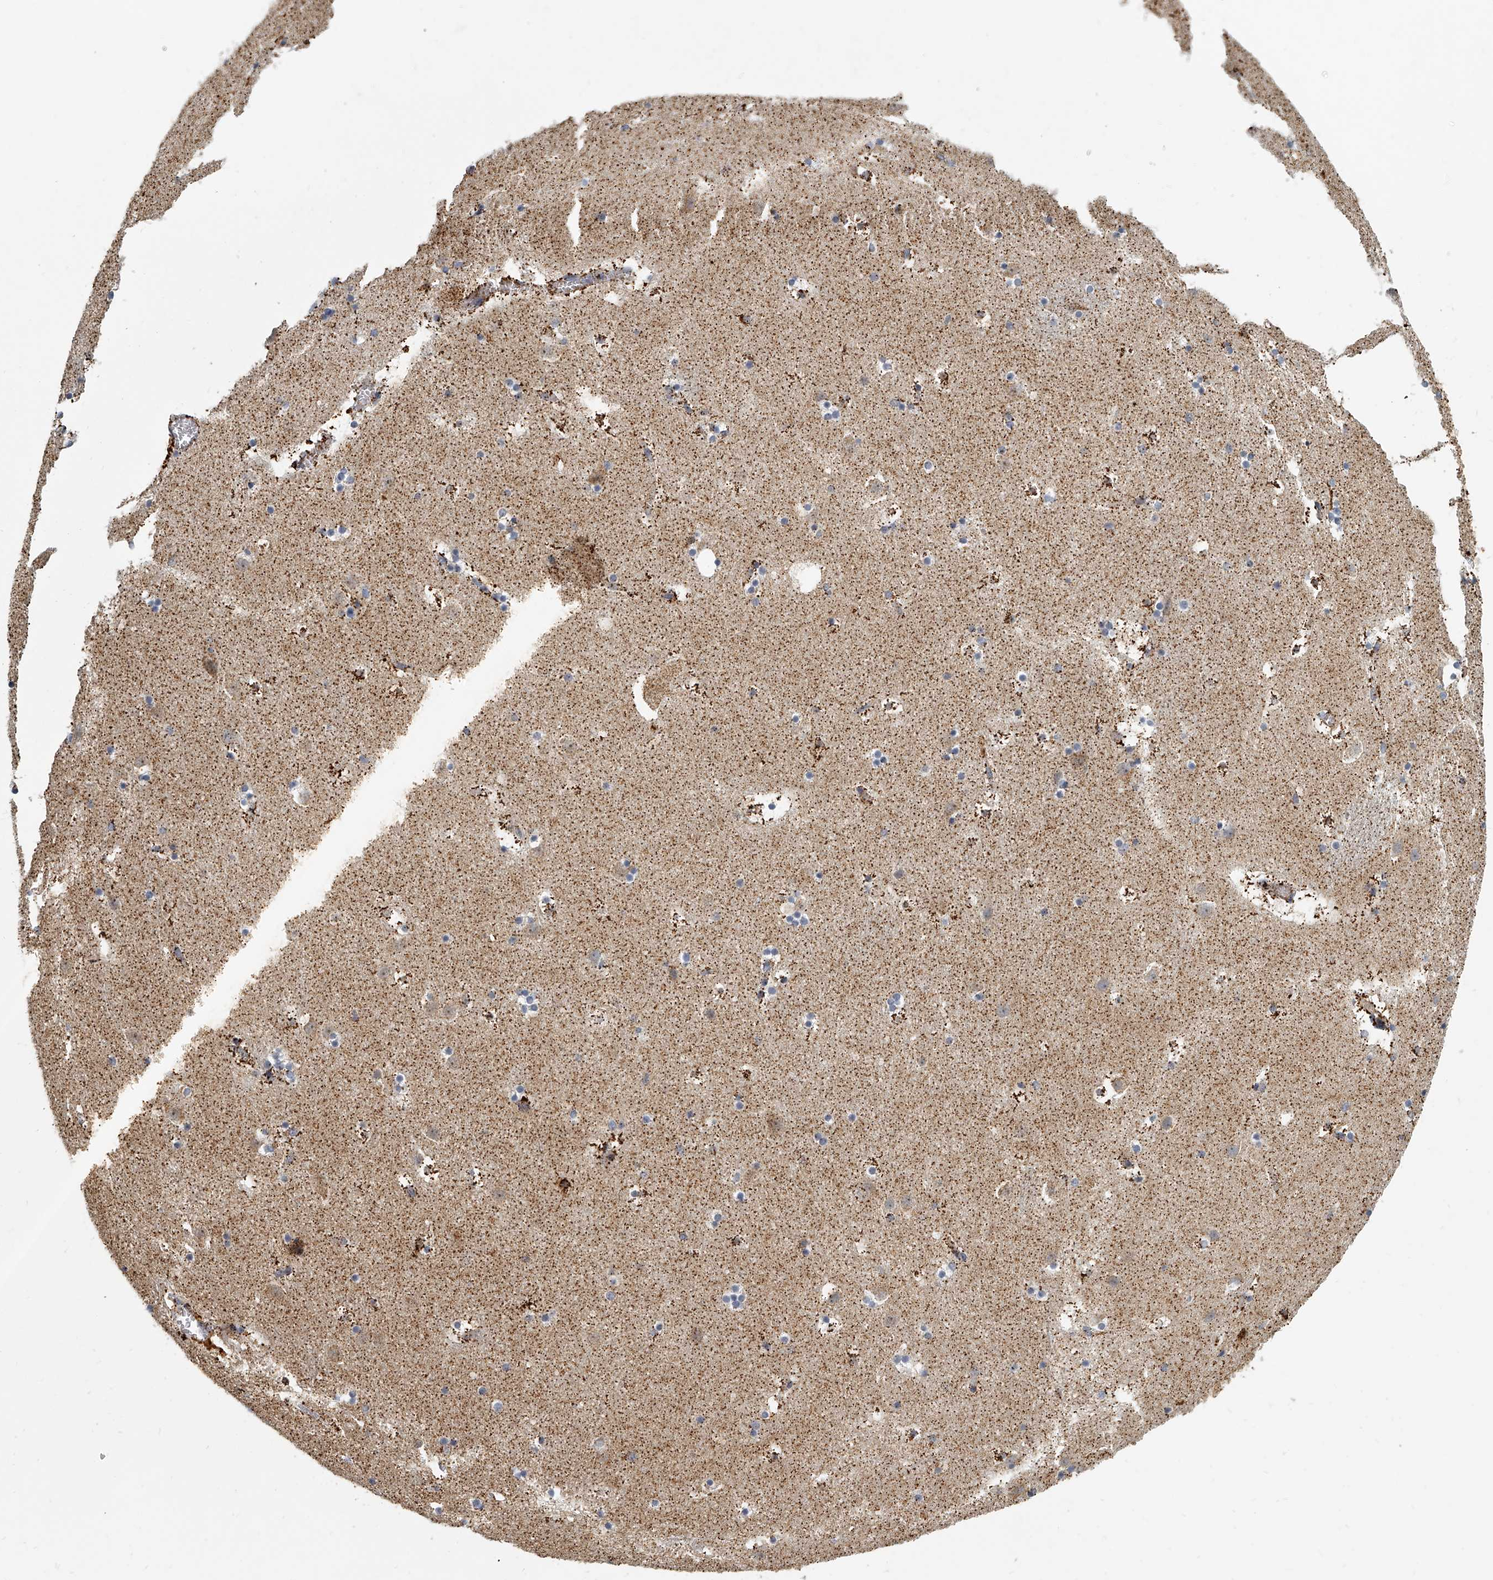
{"staining": {"intensity": "moderate", "quantity": "<25%", "location": "cytoplasmic/membranous"}, "tissue": "caudate", "cell_type": "Glial cells", "image_type": "normal", "snomed": [{"axis": "morphology", "description": "Normal tissue, NOS"}, {"axis": "topography", "description": "Lateral ventricle wall"}], "caption": "The histopathology image displays immunohistochemical staining of benign caudate. There is moderate cytoplasmic/membranous positivity is seen in approximately <25% of glial cells. (Brightfield microscopy of DAB IHC at high magnification).", "gene": "KLHL7", "patient": {"sex": "male", "age": 45}}